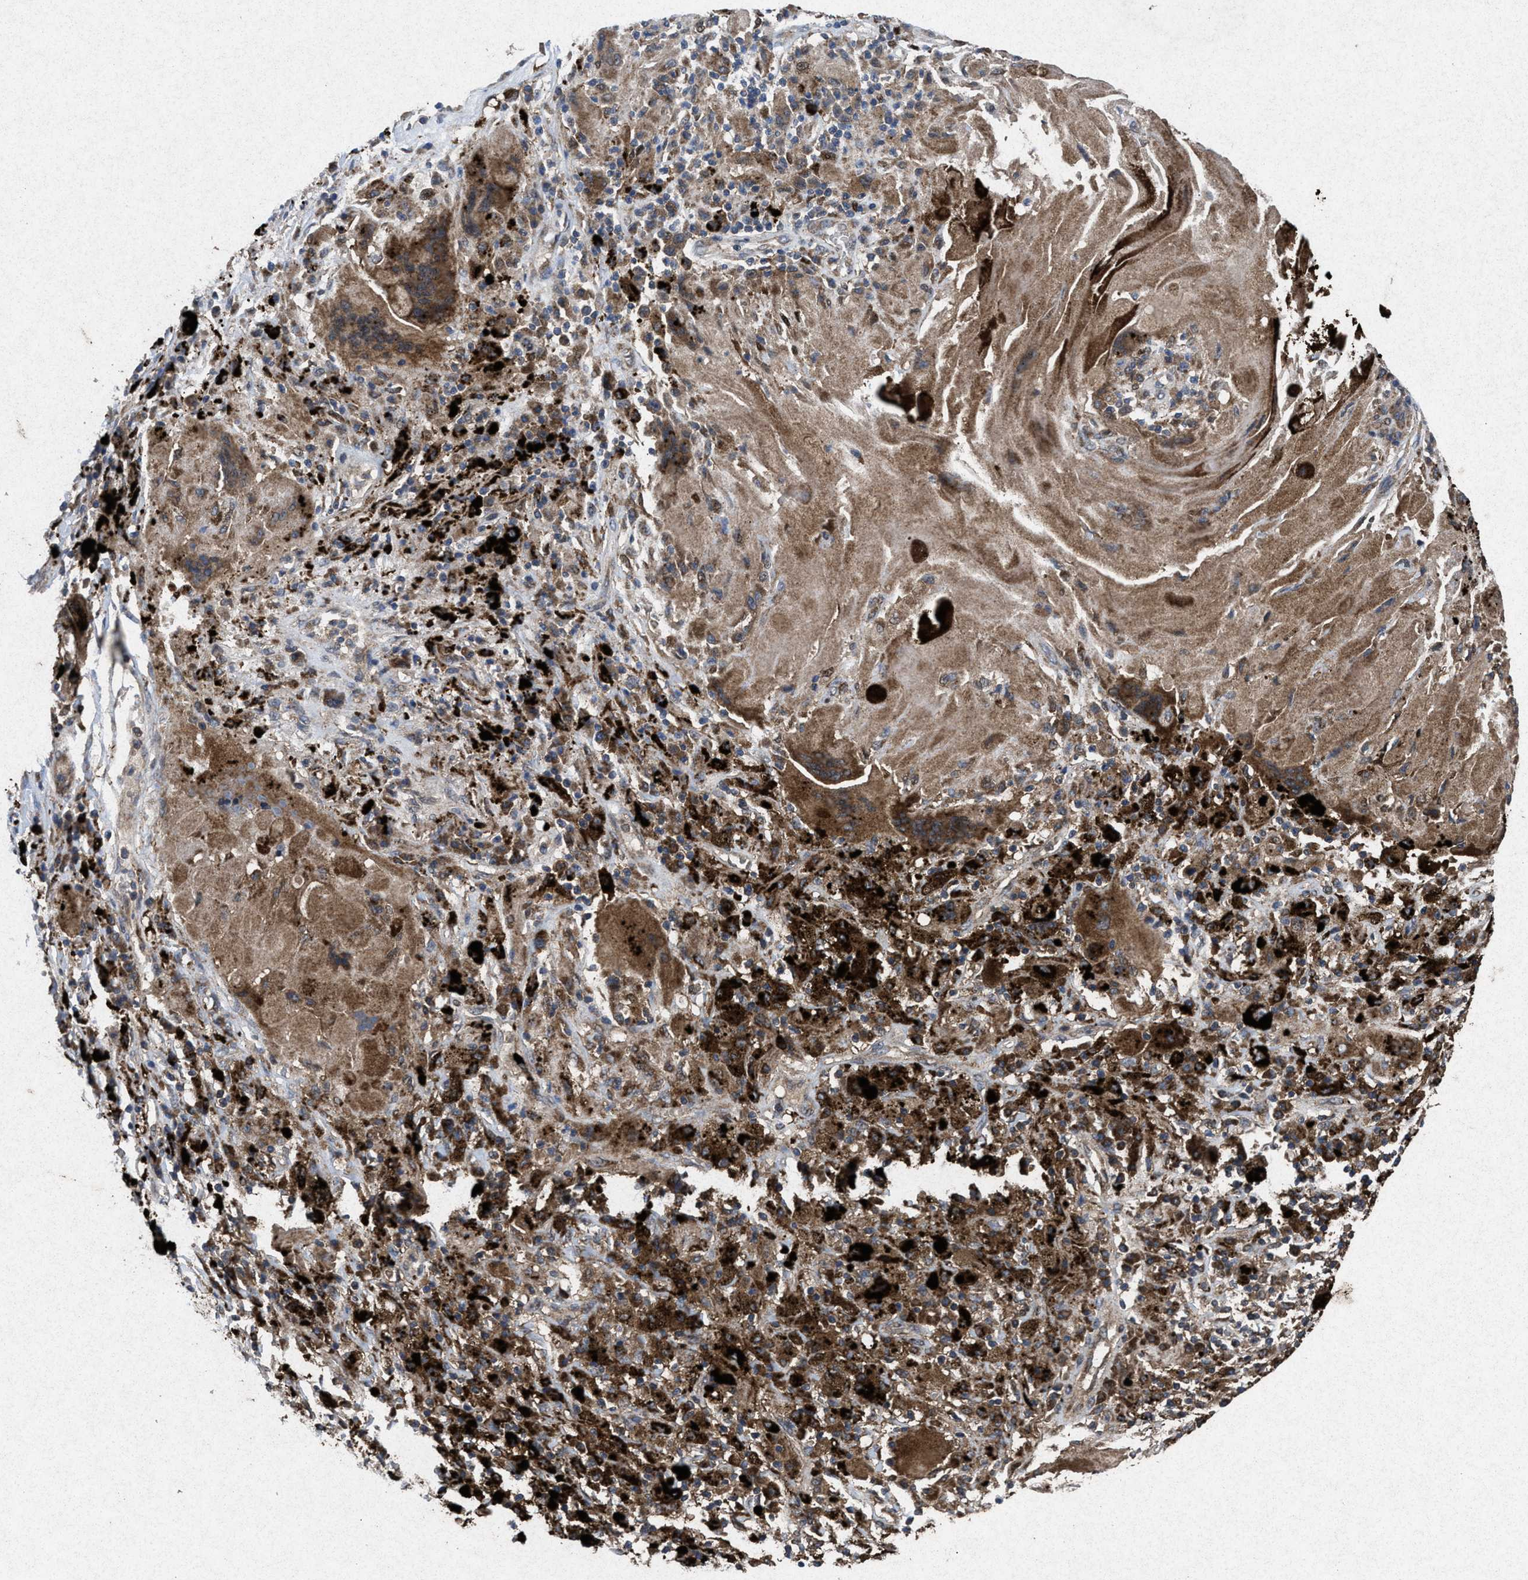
{"staining": {"intensity": "moderate", "quantity": ">75%", "location": "cytoplasmic/membranous"}, "tissue": "lung cancer", "cell_type": "Tumor cells", "image_type": "cancer", "snomed": [{"axis": "morphology", "description": "Squamous cell carcinoma, NOS"}, {"axis": "topography", "description": "Lung"}], "caption": "This is a micrograph of immunohistochemistry (IHC) staining of lung squamous cell carcinoma, which shows moderate expression in the cytoplasmic/membranous of tumor cells.", "gene": "MSI2", "patient": {"sex": "male", "age": 61}}